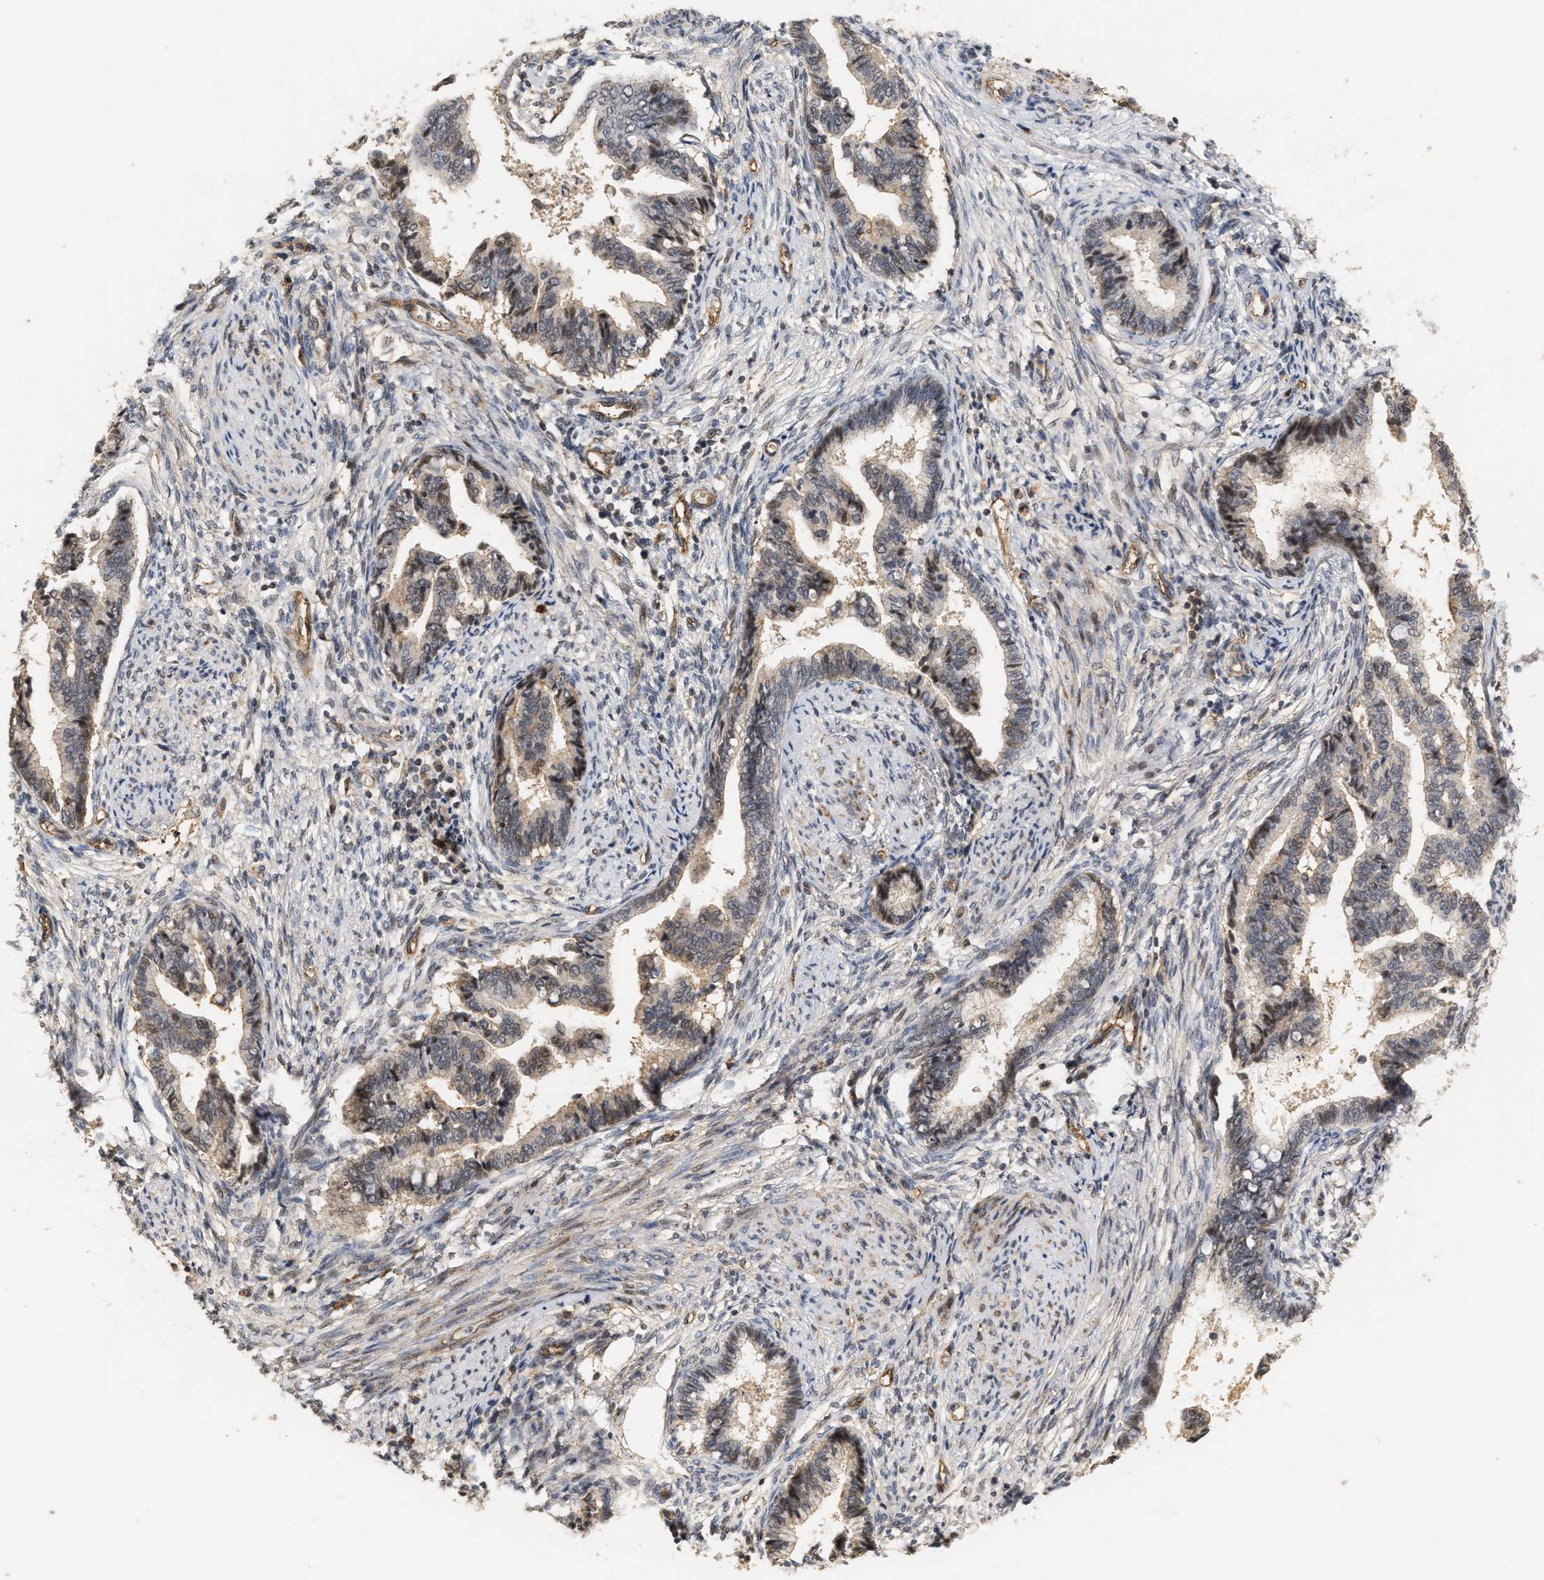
{"staining": {"intensity": "moderate", "quantity": "<25%", "location": "cytoplasmic/membranous"}, "tissue": "cervical cancer", "cell_type": "Tumor cells", "image_type": "cancer", "snomed": [{"axis": "morphology", "description": "Adenocarcinoma, NOS"}, {"axis": "topography", "description": "Cervix"}], "caption": "Brown immunohistochemical staining in human cervical adenocarcinoma demonstrates moderate cytoplasmic/membranous staining in about <25% of tumor cells. (DAB (3,3'-diaminobenzidine) = brown stain, brightfield microscopy at high magnification).", "gene": "PLXND1", "patient": {"sex": "female", "age": 44}}